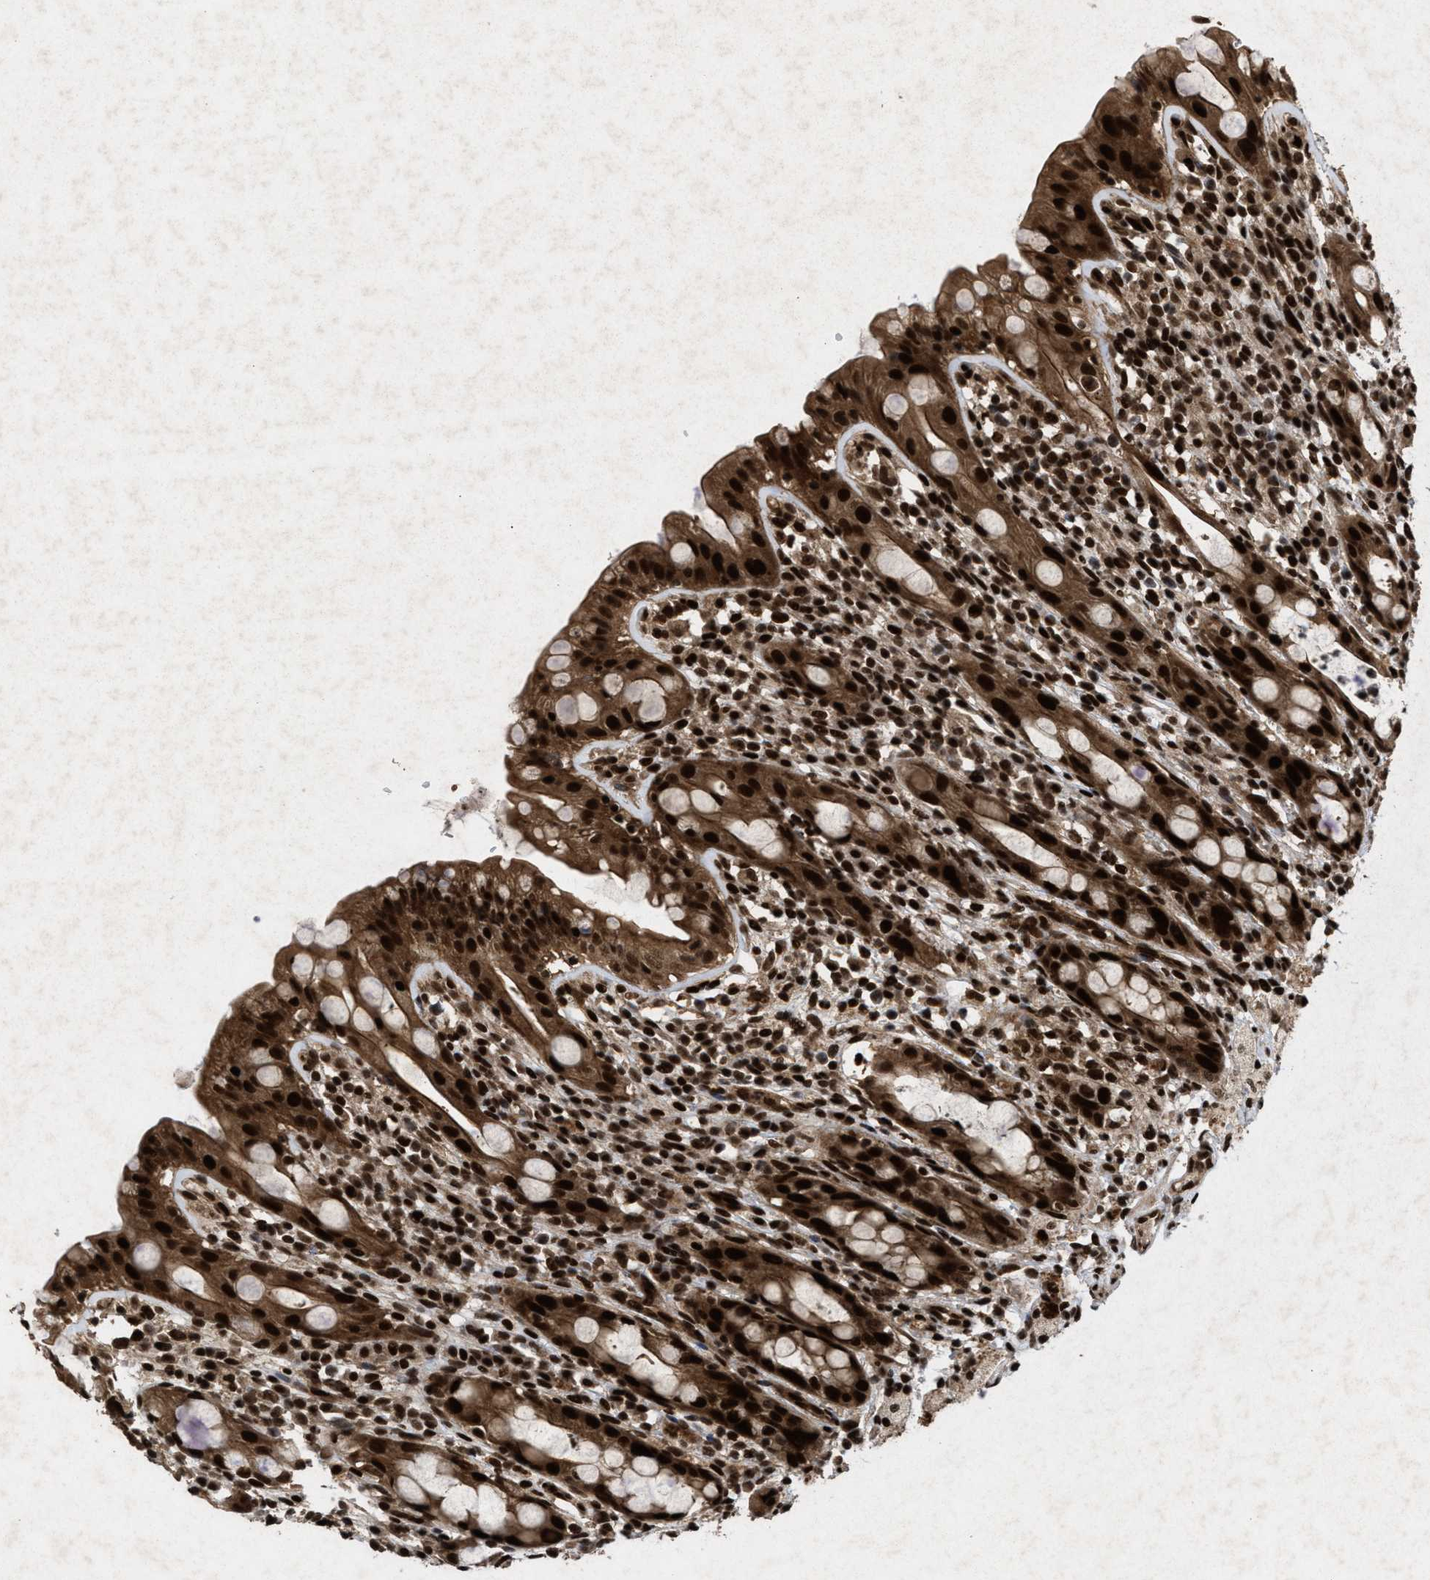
{"staining": {"intensity": "strong", "quantity": ">75%", "location": "cytoplasmic/membranous,nuclear"}, "tissue": "rectum", "cell_type": "Glandular cells", "image_type": "normal", "snomed": [{"axis": "morphology", "description": "Normal tissue, NOS"}, {"axis": "topography", "description": "Rectum"}], "caption": "A histopathology image of rectum stained for a protein exhibits strong cytoplasmic/membranous,nuclear brown staining in glandular cells. (DAB IHC, brown staining for protein, blue staining for nuclei).", "gene": "WIZ", "patient": {"sex": "male", "age": 44}}